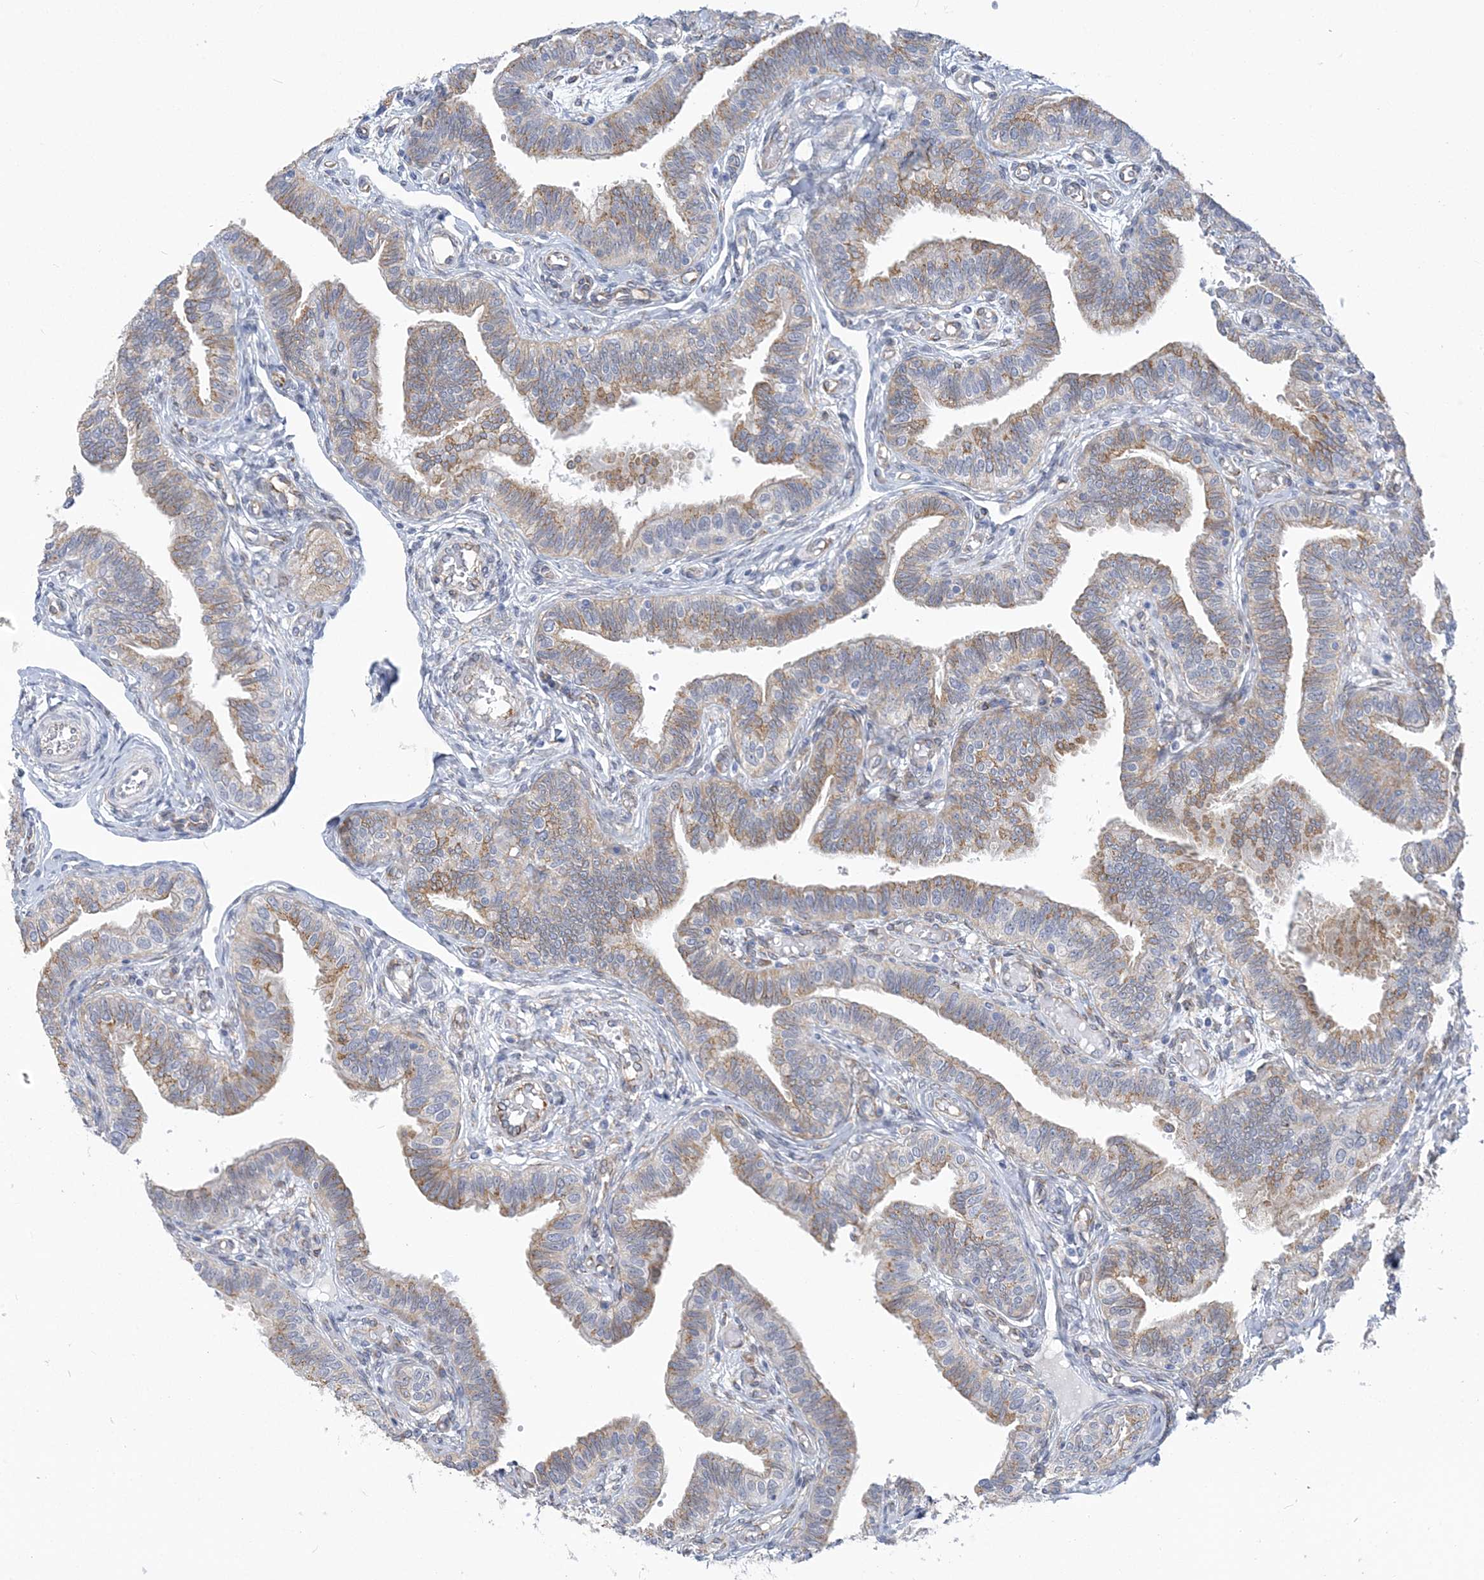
{"staining": {"intensity": "moderate", "quantity": ">75%", "location": "cytoplasmic/membranous"}, "tissue": "fallopian tube", "cell_type": "Glandular cells", "image_type": "normal", "snomed": [{"axis": "morphology", "description": "Normal tissue, NOS"}, {"axis": "topography", "description": "Fallopian tube"}], "caption": "High-power microscopy captured an immunohistochemistry photomicrograph of benign fallopian tube, revealing moderate cytoplasmic/membranous expression in about >75% of glandular cells. Immunohistochemistry stains the protein in brown and the nuclei are stained blue.", "gene": "PLEKHG4B", "patient": {"sex": "female", "age": 39}}